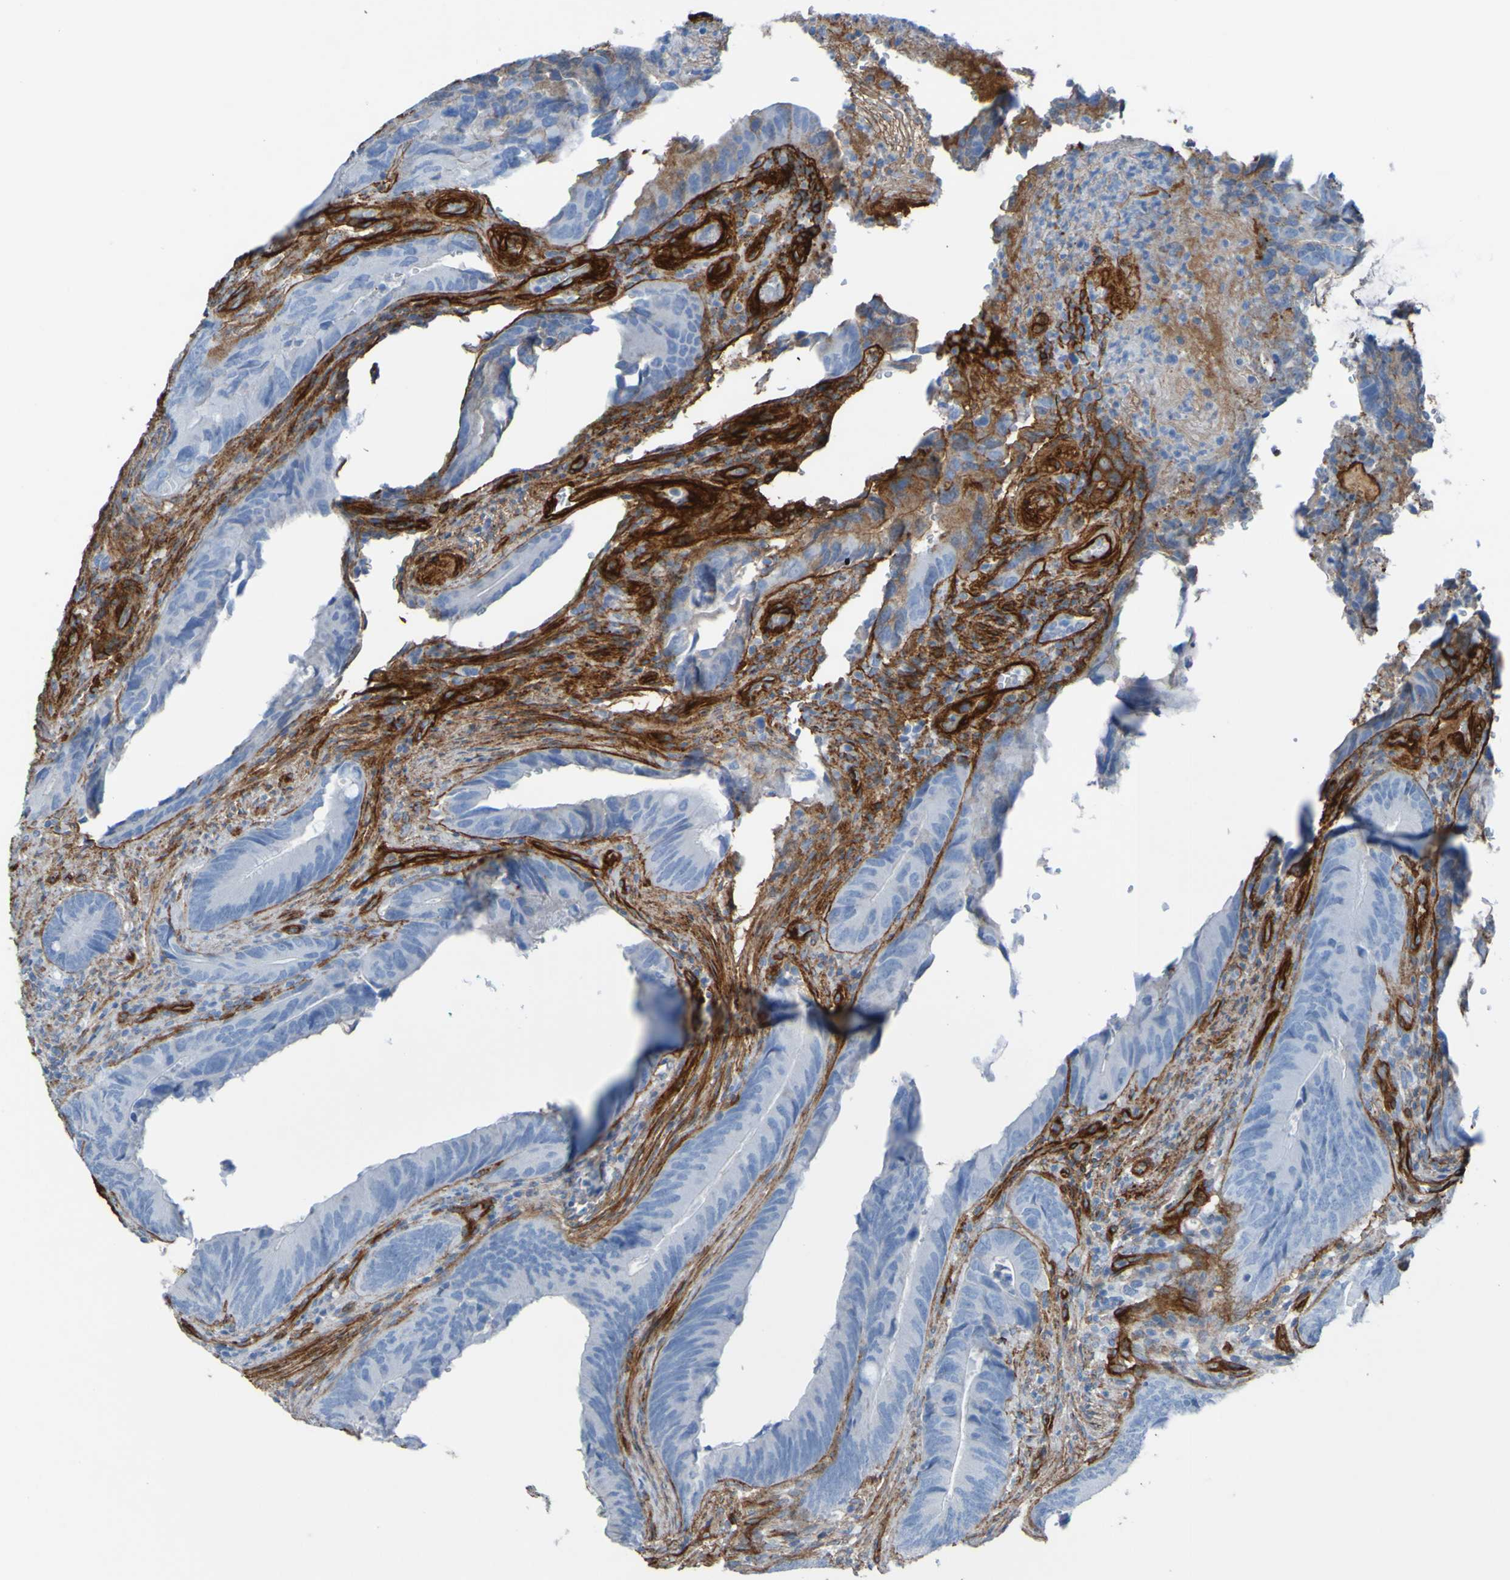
{"staining": {"intensity": "negative", "quantity": "none", "location": "none"}, "tissue": "colorectal cancer", "cell_type": "Tumor cells", "image_type": "cancer", "snomed": [{"axis": "morphology", "description": "Normal tissue, NOS"}, {"axis": "morphology", "description": "Adenocarcinoma, NOS"}, {"axis": "topography", "description": "Colon"}], "caption": "This is a micrograph of immunohistochemistry staining of colorectal adenocarcinoma, which shows no positivity in tumor cells.", "gene": "COL4A2", "patient": {"sex": "male", "age": 56}}